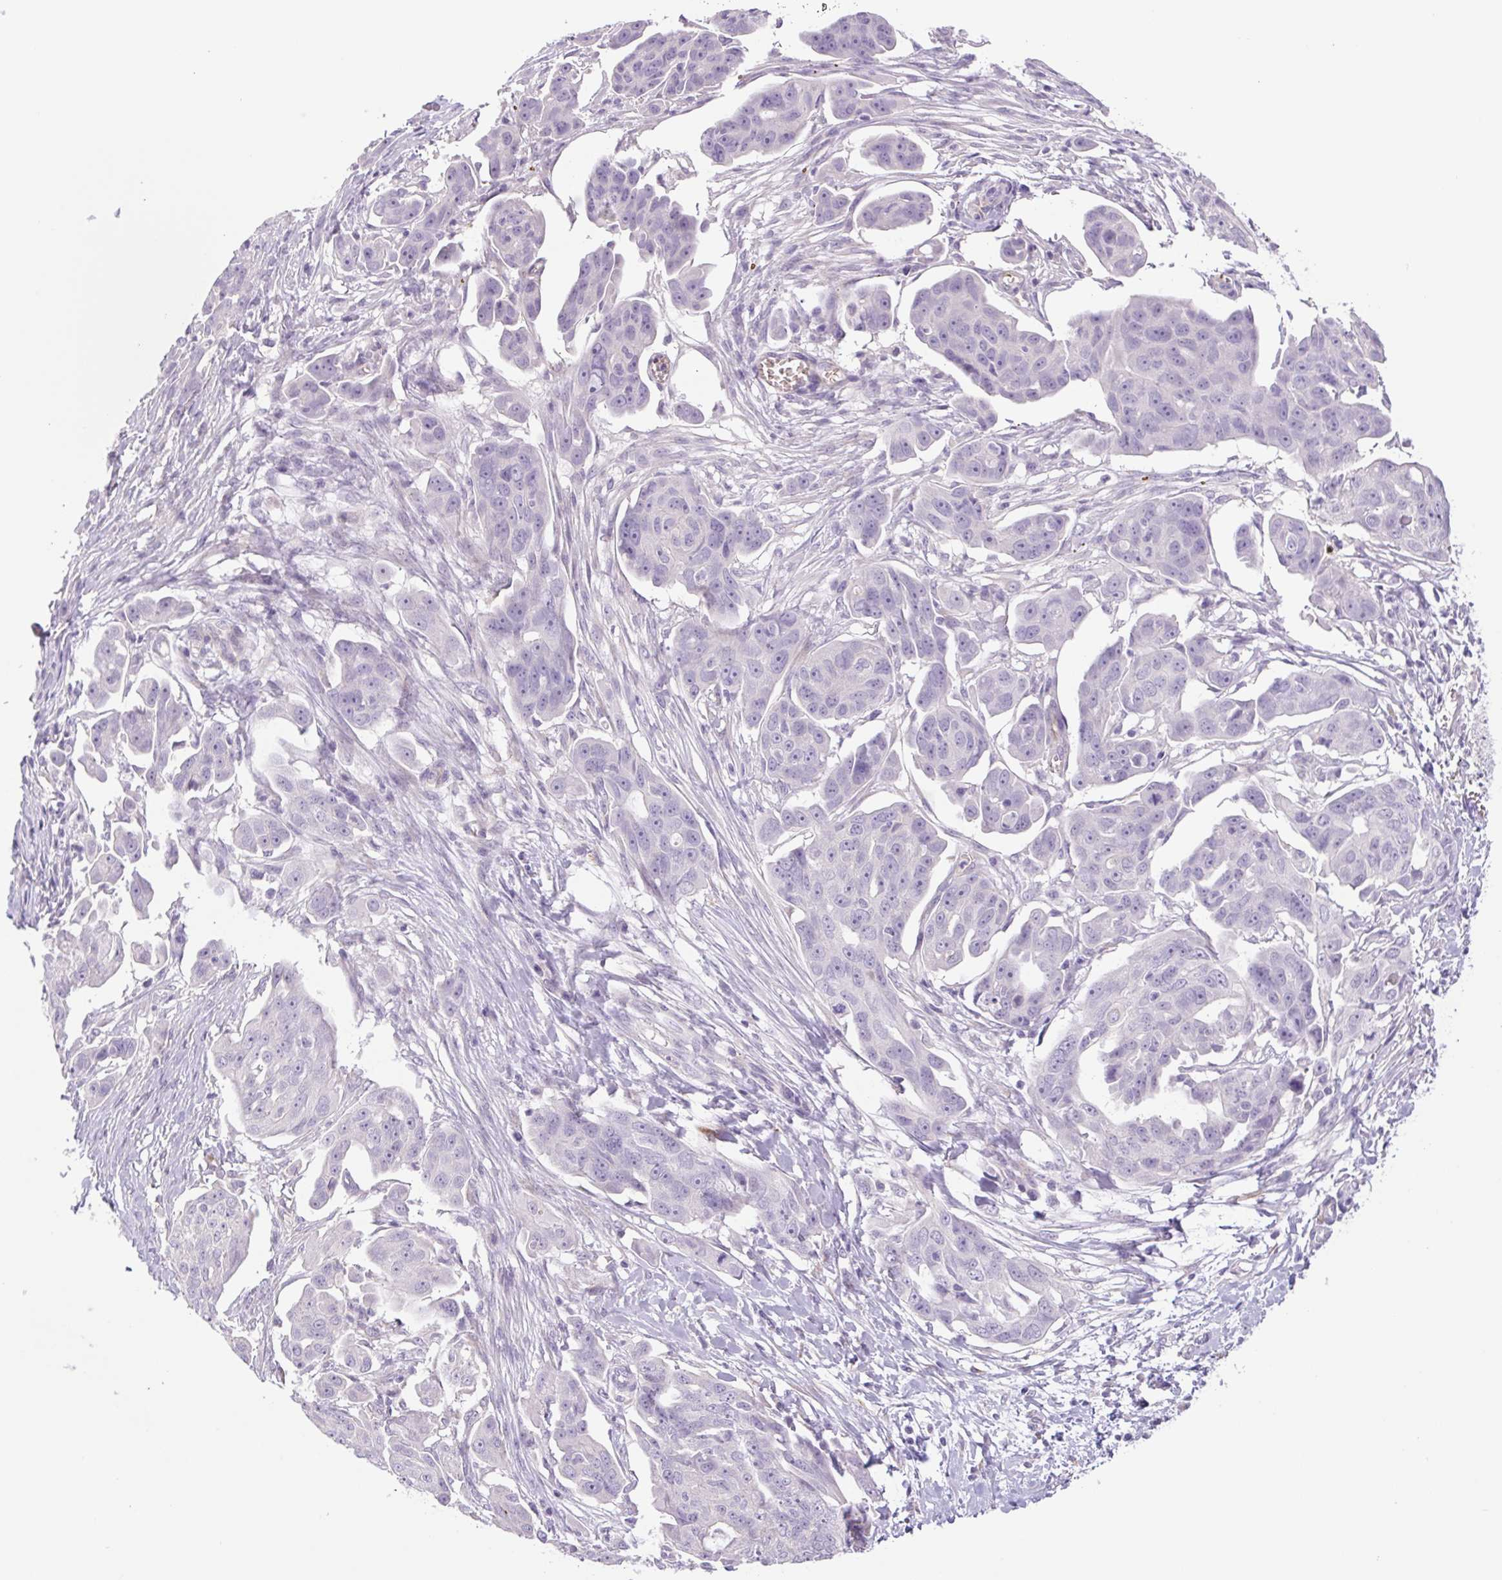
{"staining": {"intensity": "negative", "quantity": "none", "location": "none"}, "tissue": "ovarian cancer", "cell_type": "Tumor cells", "image_type": "cancer", "snomed": [{"axis": "morphology", "description": "Carcinoma, endometroid"}, {"axis": "topography", "description": "Ovary"}], "caption": "Immunohistochemistry (IHC) histopathology image of ovarian endometroid carcinoma stained for a protein (brown), which shows no expression in tumor cells. The staining is performed using DAB brown chromogen with nuclei counter-stained in using hematoxylin.", "gene": "IGFL3", "patient": {"sex": "female", "age": 70}}